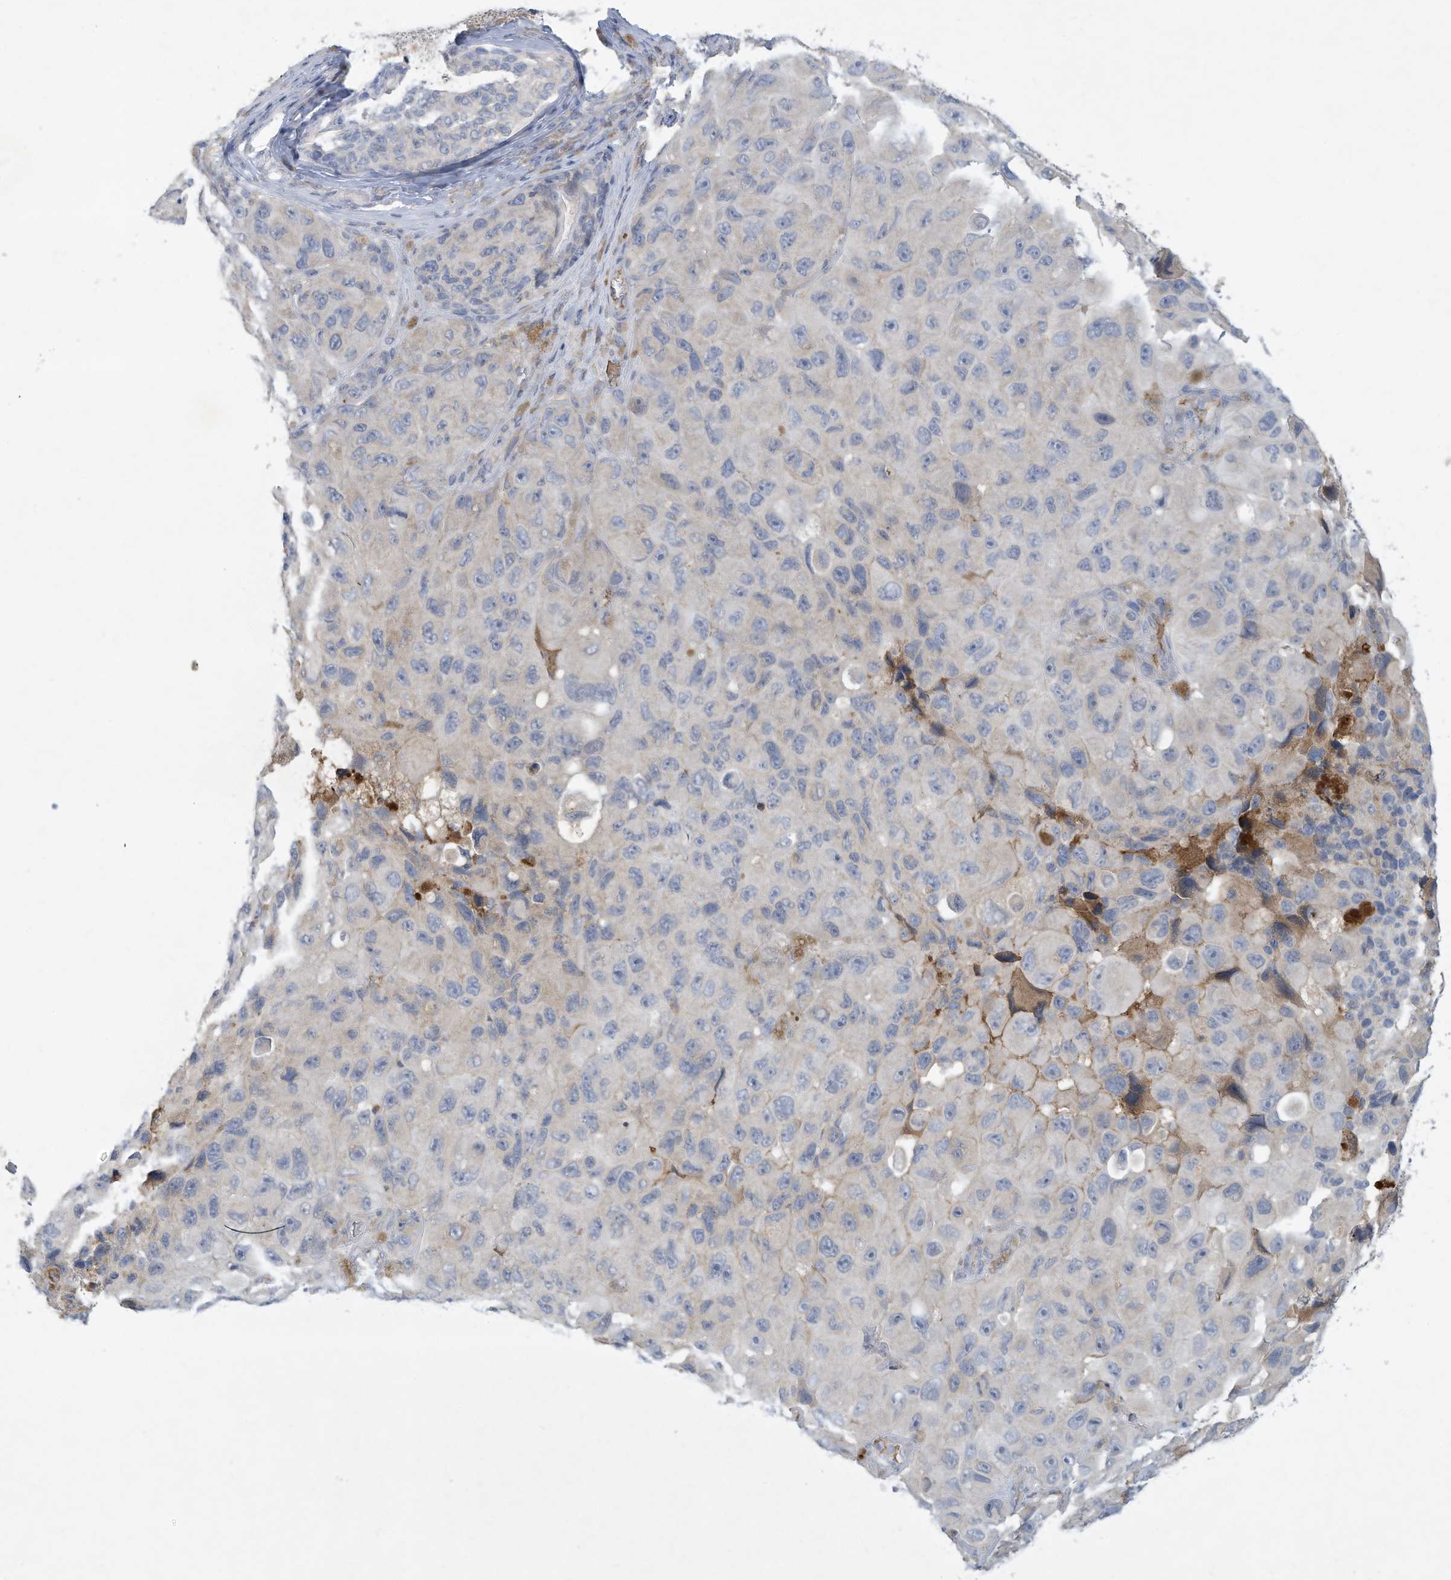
{"staining": {"intensity": "negative", "quantity": "none", "location": "none"}, "tissue": "melanoma", "cell_type": "Tumor cells", "image_type": "cancer", "snomed": [{"axis": "morphology", "description": "Malignant melanoma, NOS"}, {"axis": "topography", "description": "Skin"}], "caption": "Malignant melanoma was stained to show a protein in brown. There is no significant expression in tumor cells. (Stains: DAB immunohistochemistry with hematoxylin counter stain, Microscopy: brightfield microscopy at high magnification).", "gene": "HAS3", "patient": {"sex": "female", "age": 73}}